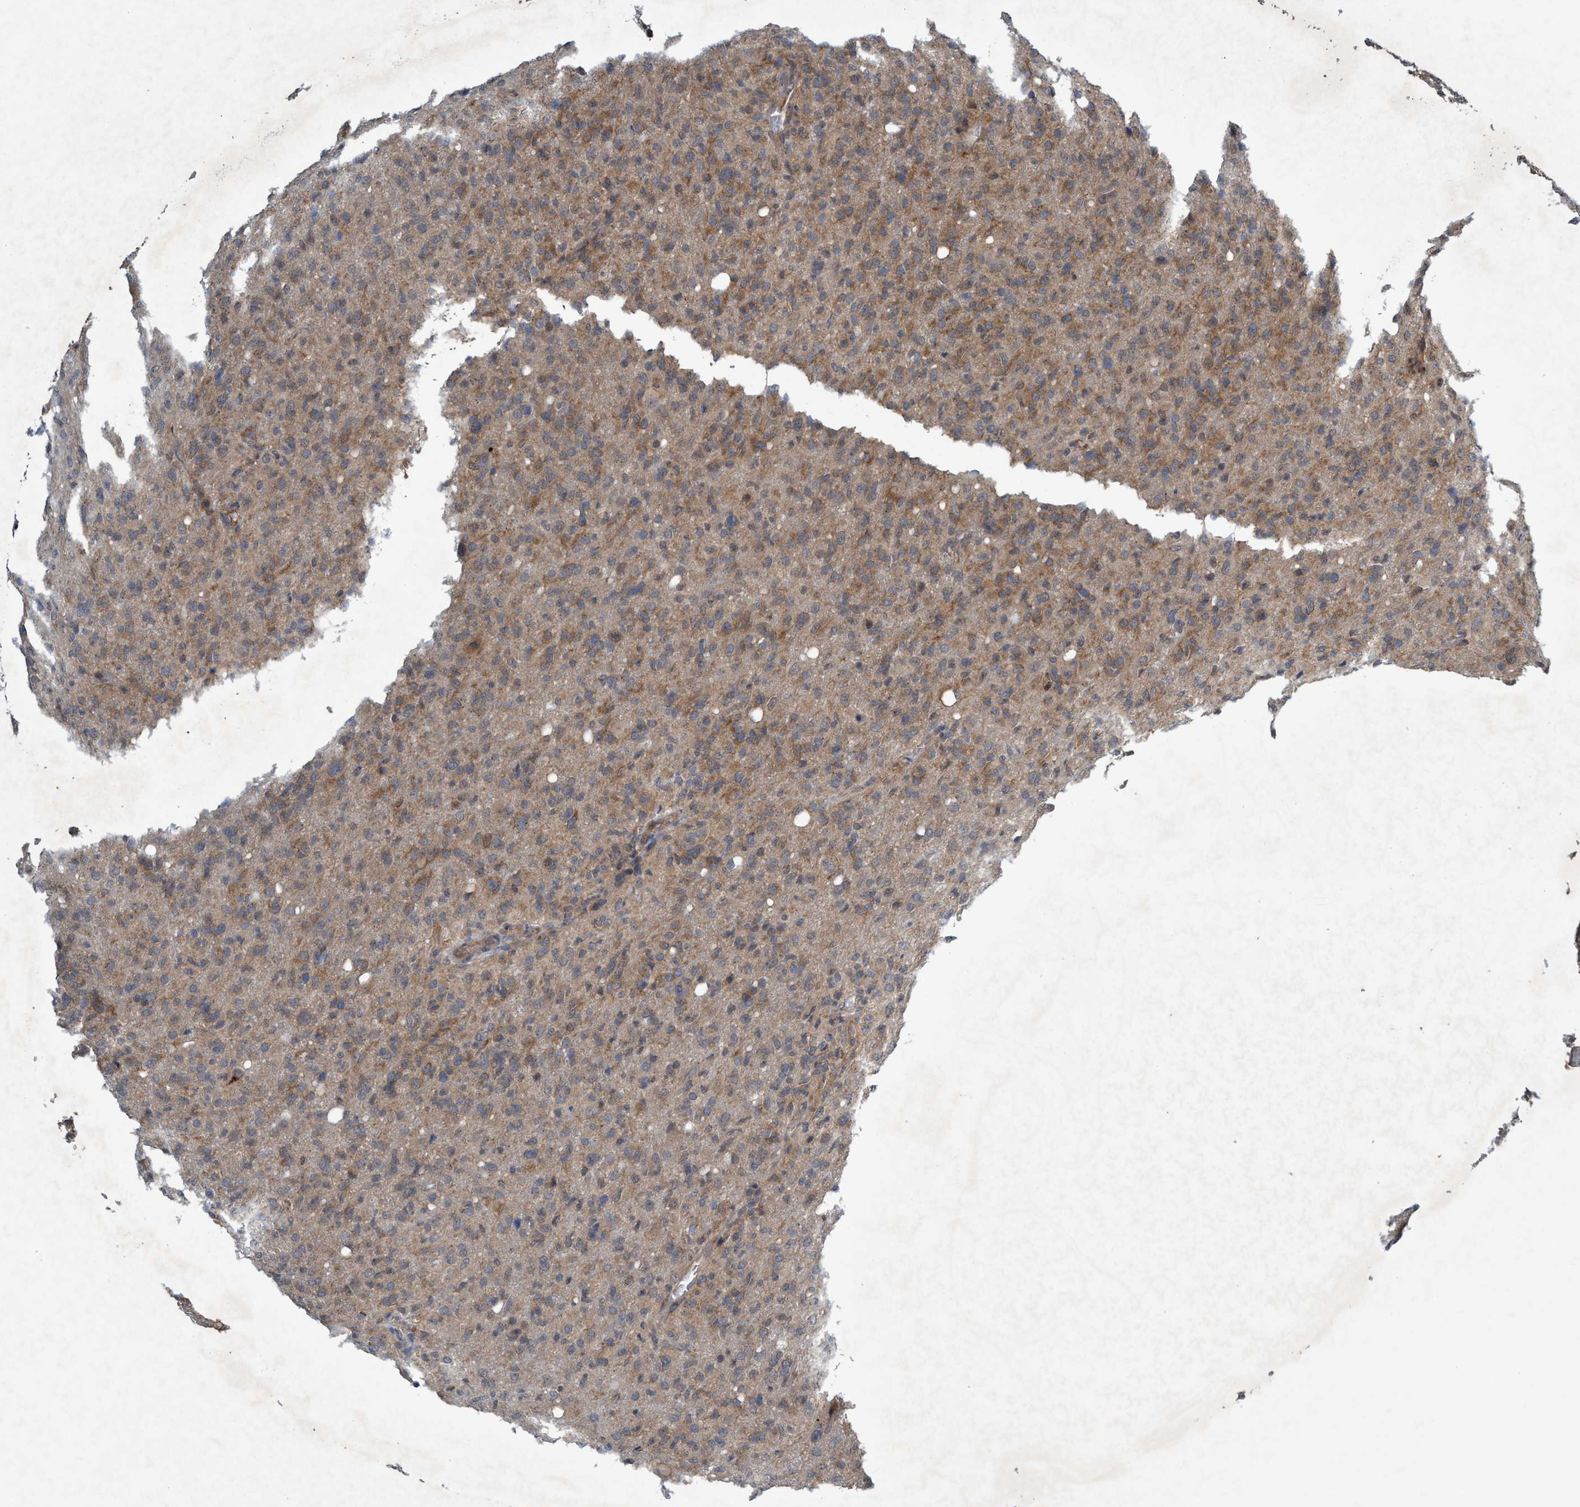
{"staining": {"intensity": "moderate", "quantity": ">75%", "location": "cytoplasmic/membranous"}, "tissue": "glioma", "cell_type": "Tumor cells", "image_type": "cancer", "snomed": [{"axis": "morphology", "description": "Glioma, malignant, High grade"}, {"axis": "topography", "description": "Brain"}], "caption": "Glioma stained with immunohistochemistry (IHC) displays moderate cytoplasmic/membranous positivity in about >75% of tumor cells.", "gene": "TRIM65", "patient": {"sex": "female", "age": 57}}